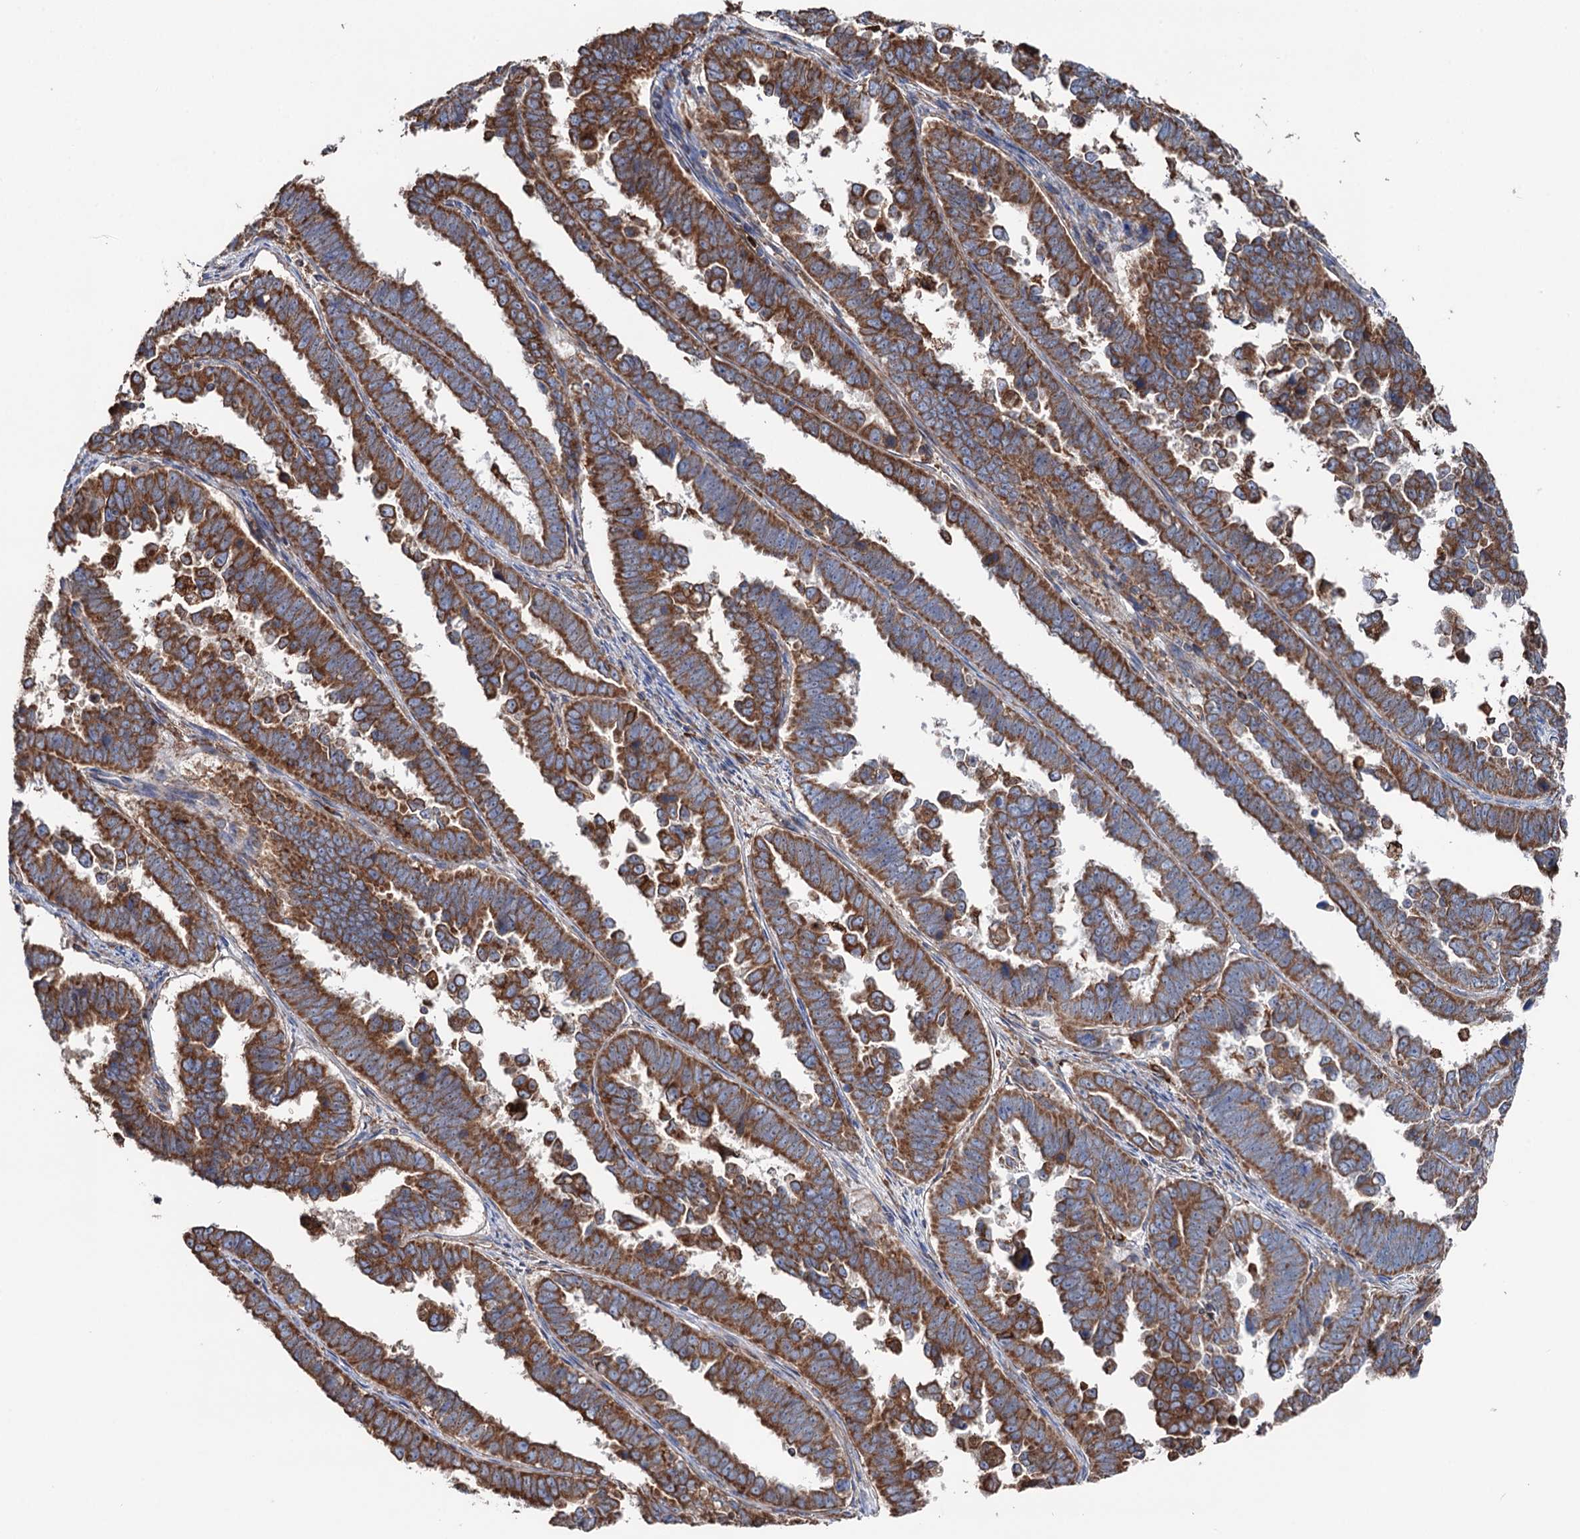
{"staining": {"intensity": "moderate", "quantity": ">75%", "location": "cytoplasmic/membranous"}, "tissue": "endometrial cancer", "cell_type": "Tumor cells", "image_type": "cancer", "snomed": [{"axis": "morphology", "description": "Adenocarcinoma, NOS"}, {"axis": "topography", "description": "Endometrium"}], "caption": "Human adenocarcinoma (endometrial) stained with a protein marker displays moderate staining in tumor cells.", "gene": "ERP29", "patient": {"sex": "female", "age": 75}}